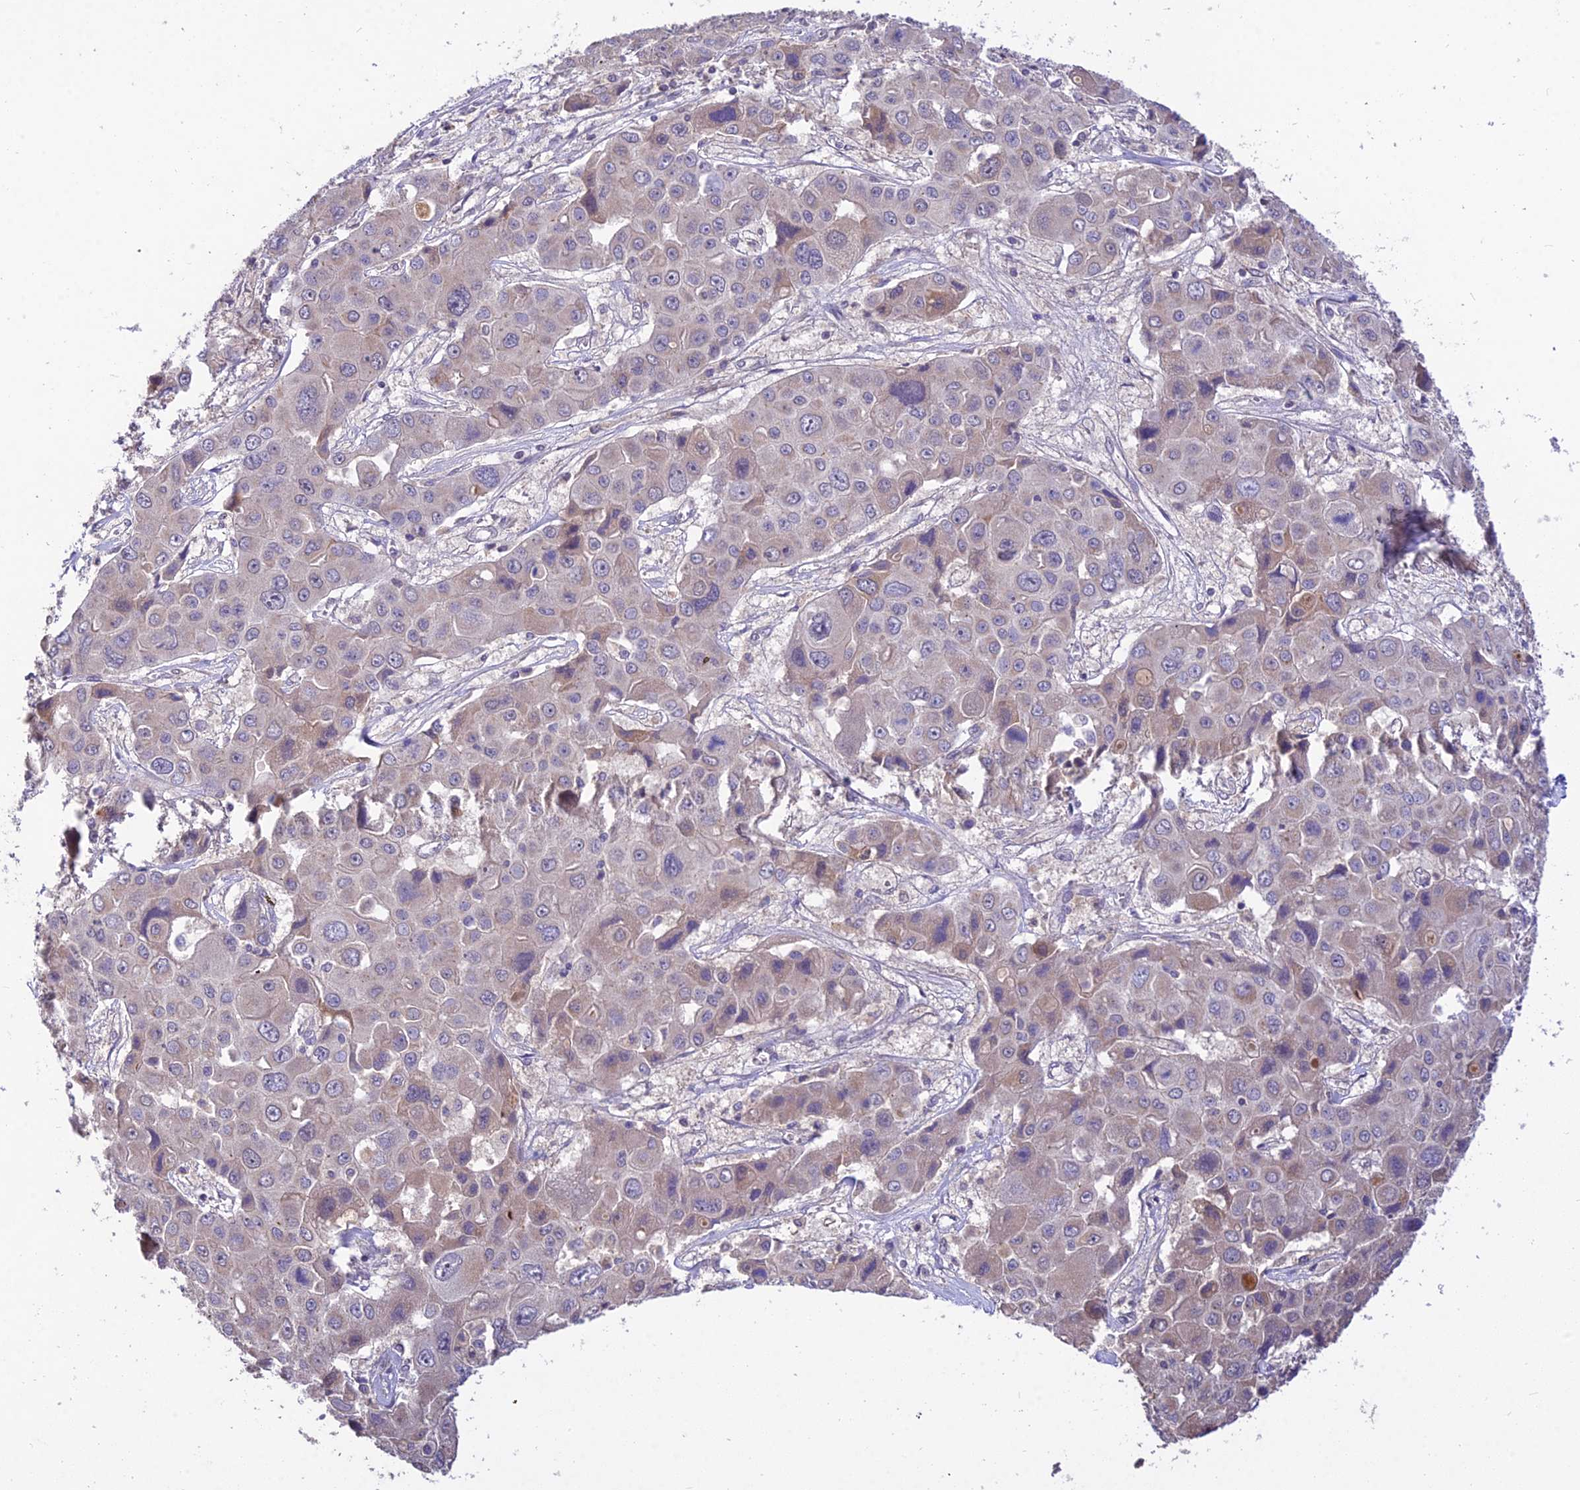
{"staining": {"intensity": "weak", "quantity": "<25%", "location": "cytoplasmic/membranous"}, "tissue": "liver cancer", "cell_type": "Tumor cells", "image_type": "cancer", "snomed": [{"axis": "morphology", "description": "Cholangiocarcinoma"}, {"axis": "topography", "description": "Liver"}], "caption": "Immunohistochemical staining of liver cancer (cholangiocarcinoma) exhibits no significant staining in tumor cells. (Brightfield microscopy of DAB (3,3'-diaminobenzidine) immunohistochemistry (IHC) at high magnification).", "gene": "PGK1", "patient": {"sex": "male", "age": 67}}